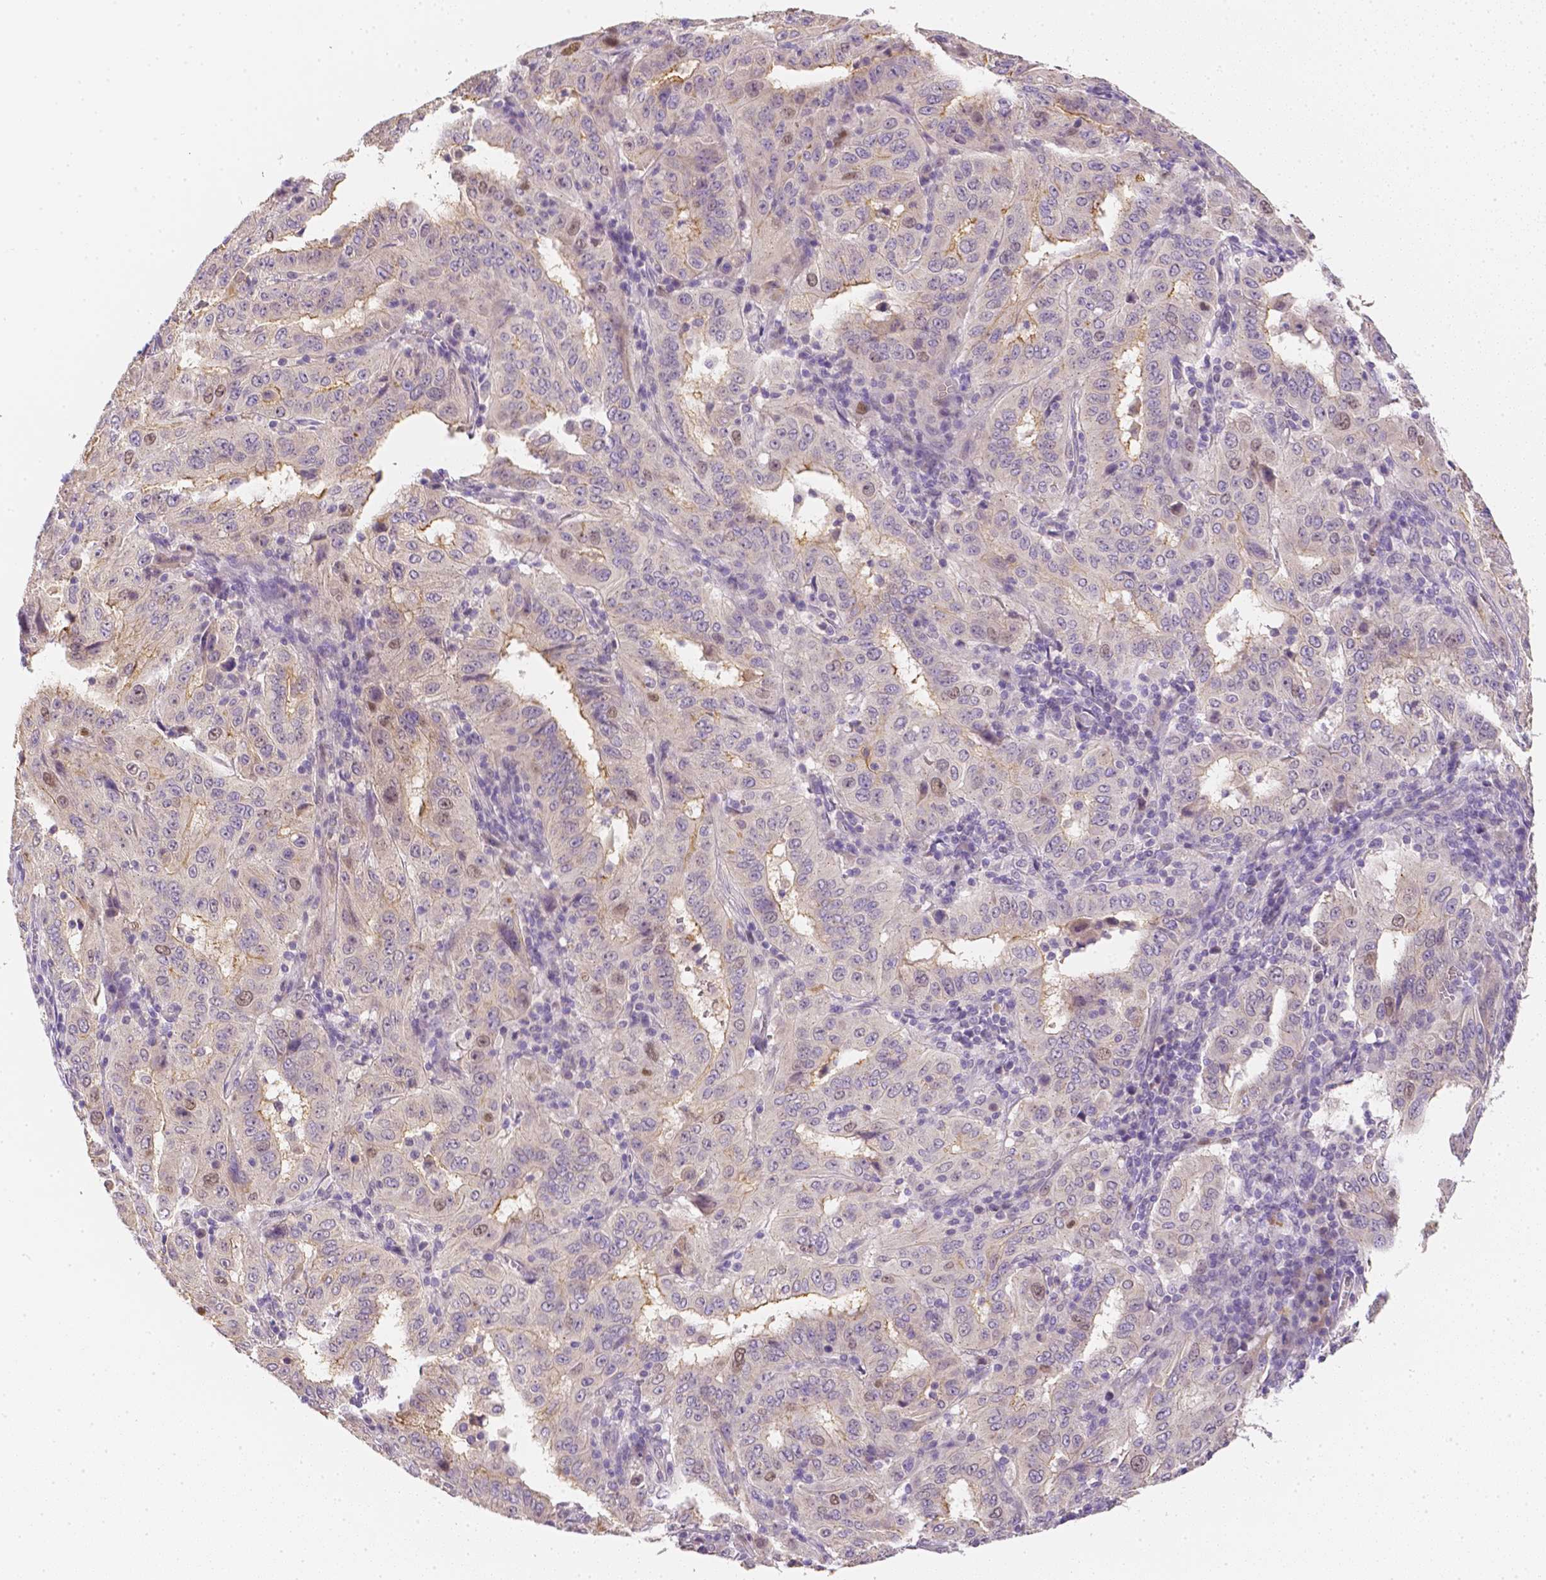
{"staining": {"intensity": "weak", "quantity": "<25%", "location": "cytoplasmic/membranous"}, "tissue": "pancreatic cancer", "cell_type": "Tumor cells", "image_type": "cancer", "snomed": [{"axis": "morphology", "description": "Adenocarcinoma, NOS"}, {"axis": "topography", "description": "Pancreas"}], "caption": "Tumor cells are negative for brown protein staining in pancreatic adenocarcinoma.", "gene": "C10orf67", "patient": {"sex": "male", "age": 63}}